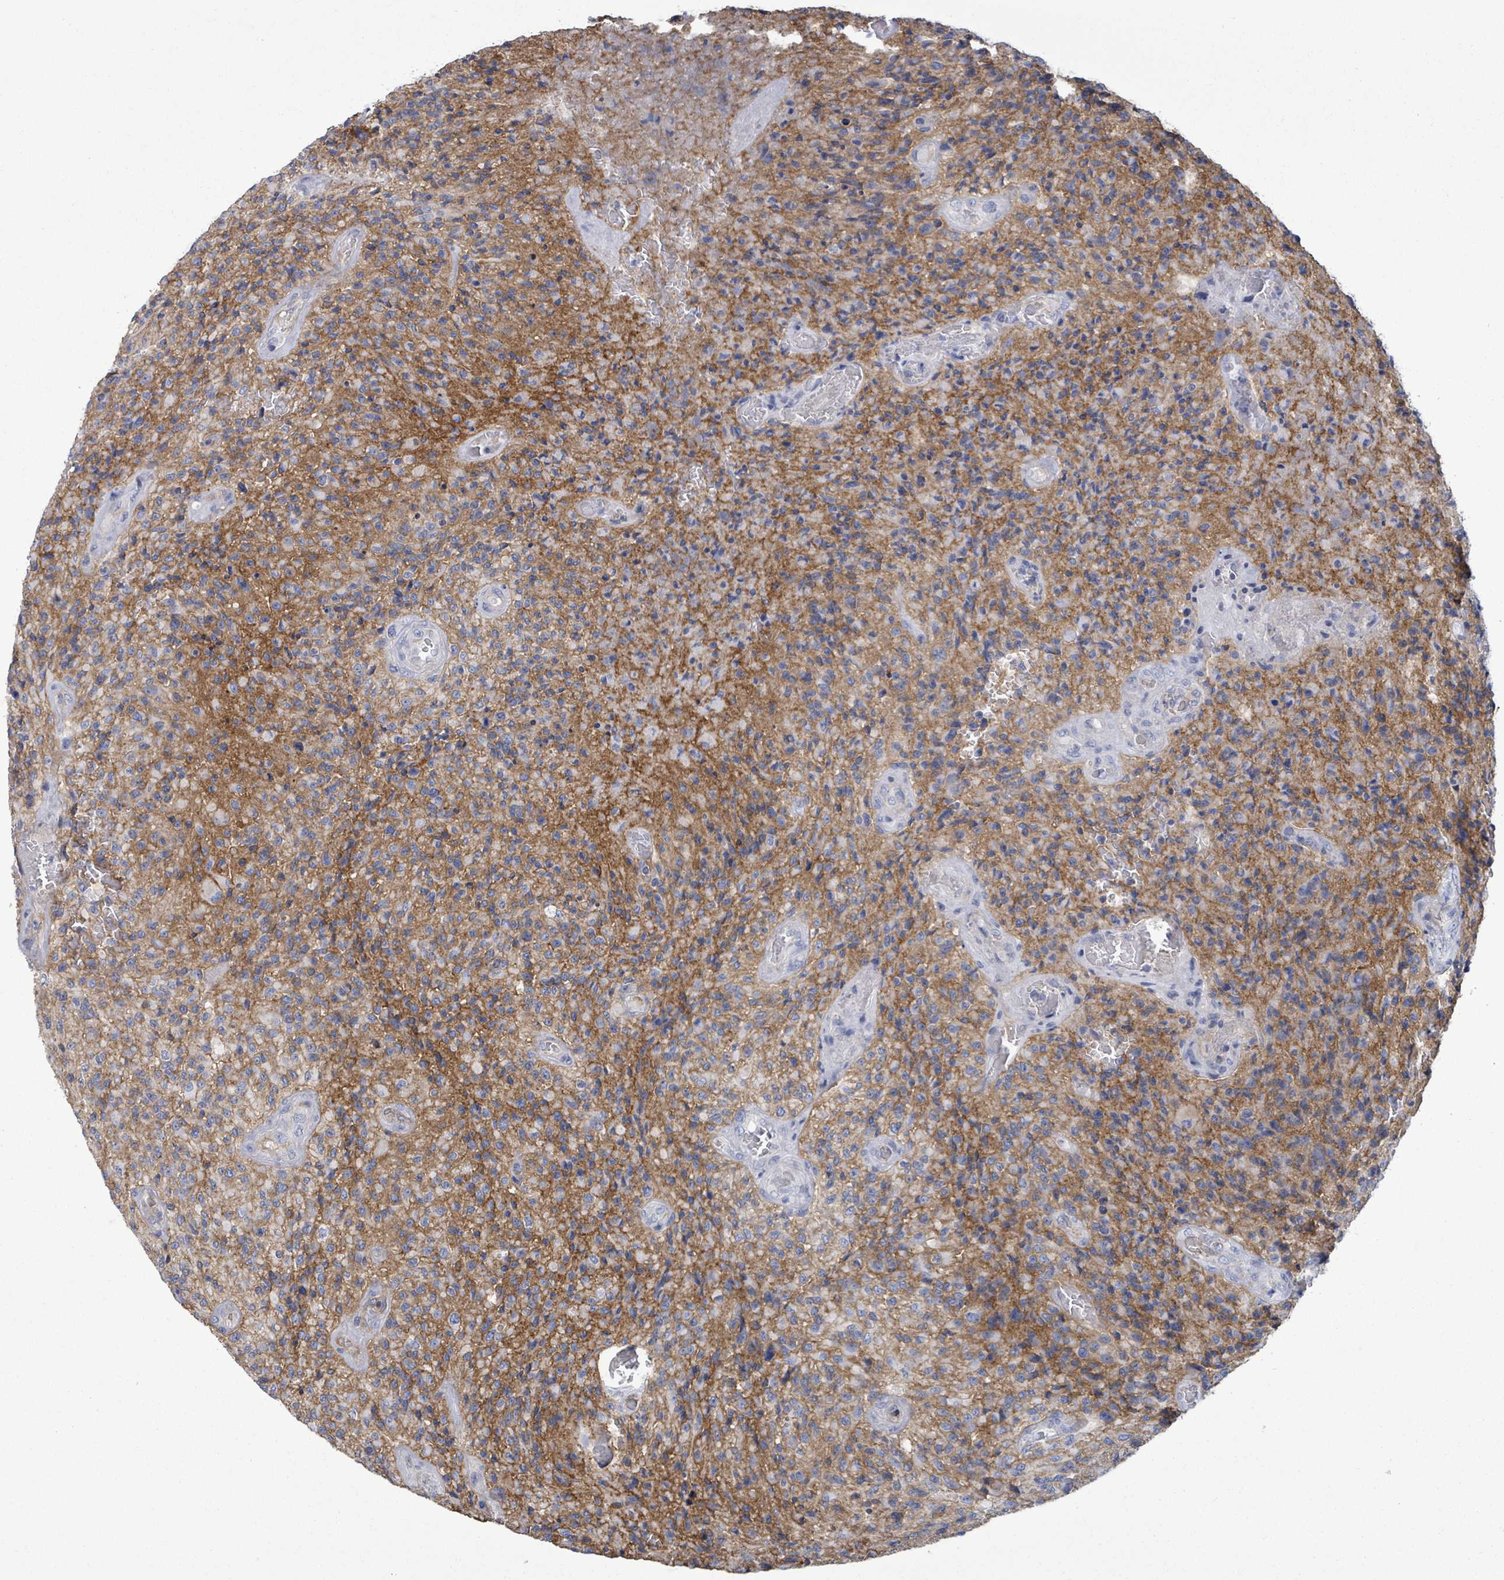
{"staining": {"intensity": "negative", "quantity": "none", "location": "none"}, "tissue": "glioma", "cell_type": "Tumor cells", "image_type": "cancer", "snomed": [{"axis": "morphology", "description": "Normal tissue, NOS"}, {"axis": "morphology", "description": "Glioma, malignant, High grade"}, {"axis": "topography", "description": "Cerebral cortex"}], "caption": "There is no significant staining in tumor cells of glioma.", "gene": "BSG", "patient": {"sex": "male", "age": 56}}